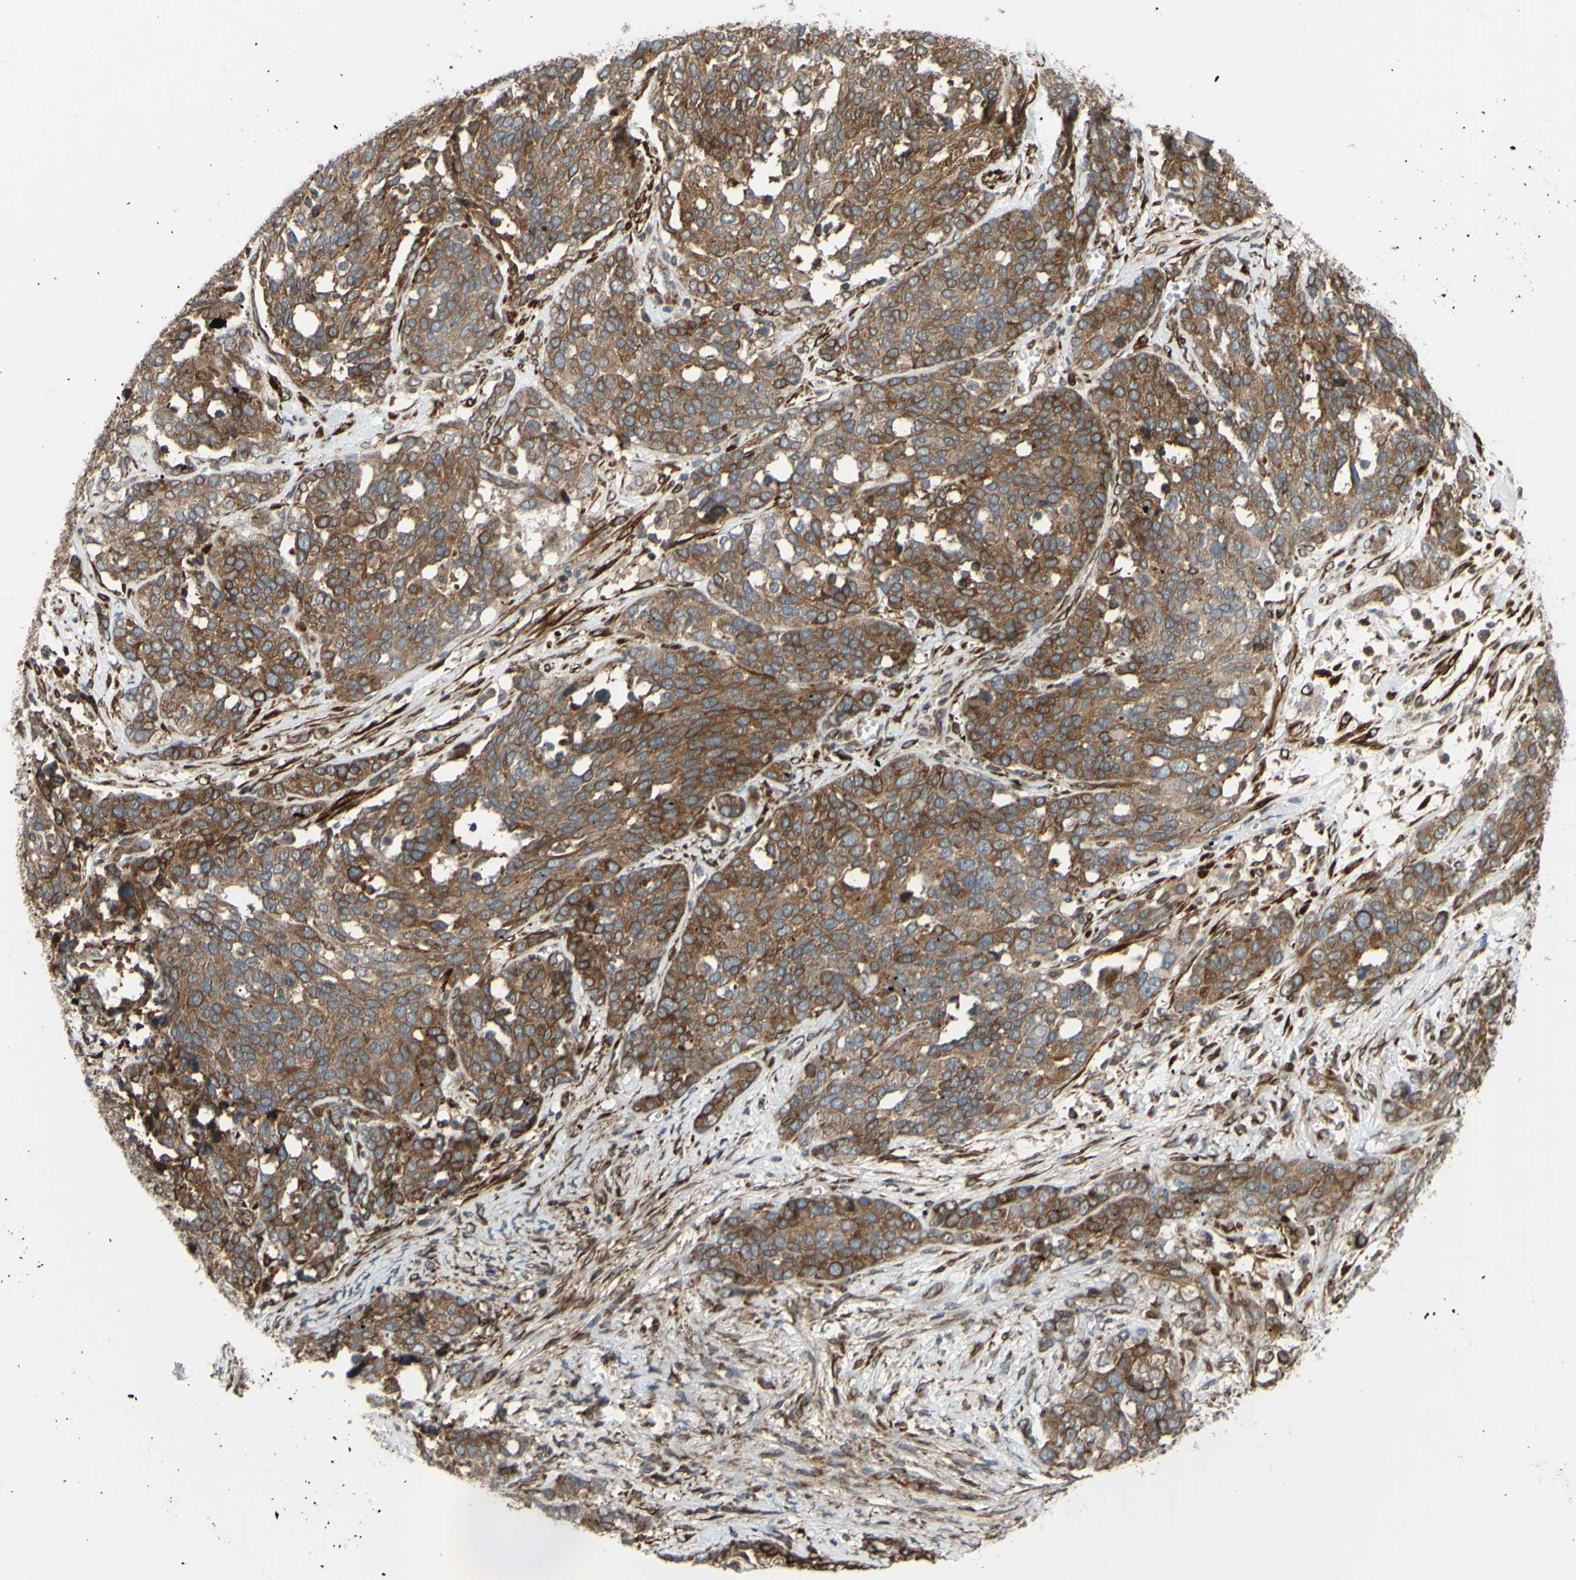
{"staining": {"intensity": "strong", "quantity": ">75%", "location": "cytoplasmic/membranous"}, "tissue": "ovarian cancer", "cell_type": "Tumor cells", "image_type": "cancer", "snomed": [{"axis": "morphology", "description": "Cystadenocarcinoma, serous, NOS"}, {"axis": "topography", "description": "Ovary"}], "caption": "Ovarian cancer (serous cystadenocarcinoma) tissue exhibits strong cytoplasmic/membranous positivity in approximately >75% of tumor cells, visualized by immunohistochemistry.", "gene": "PRAF2", "patient": {"sex": "female", "age": 44}}